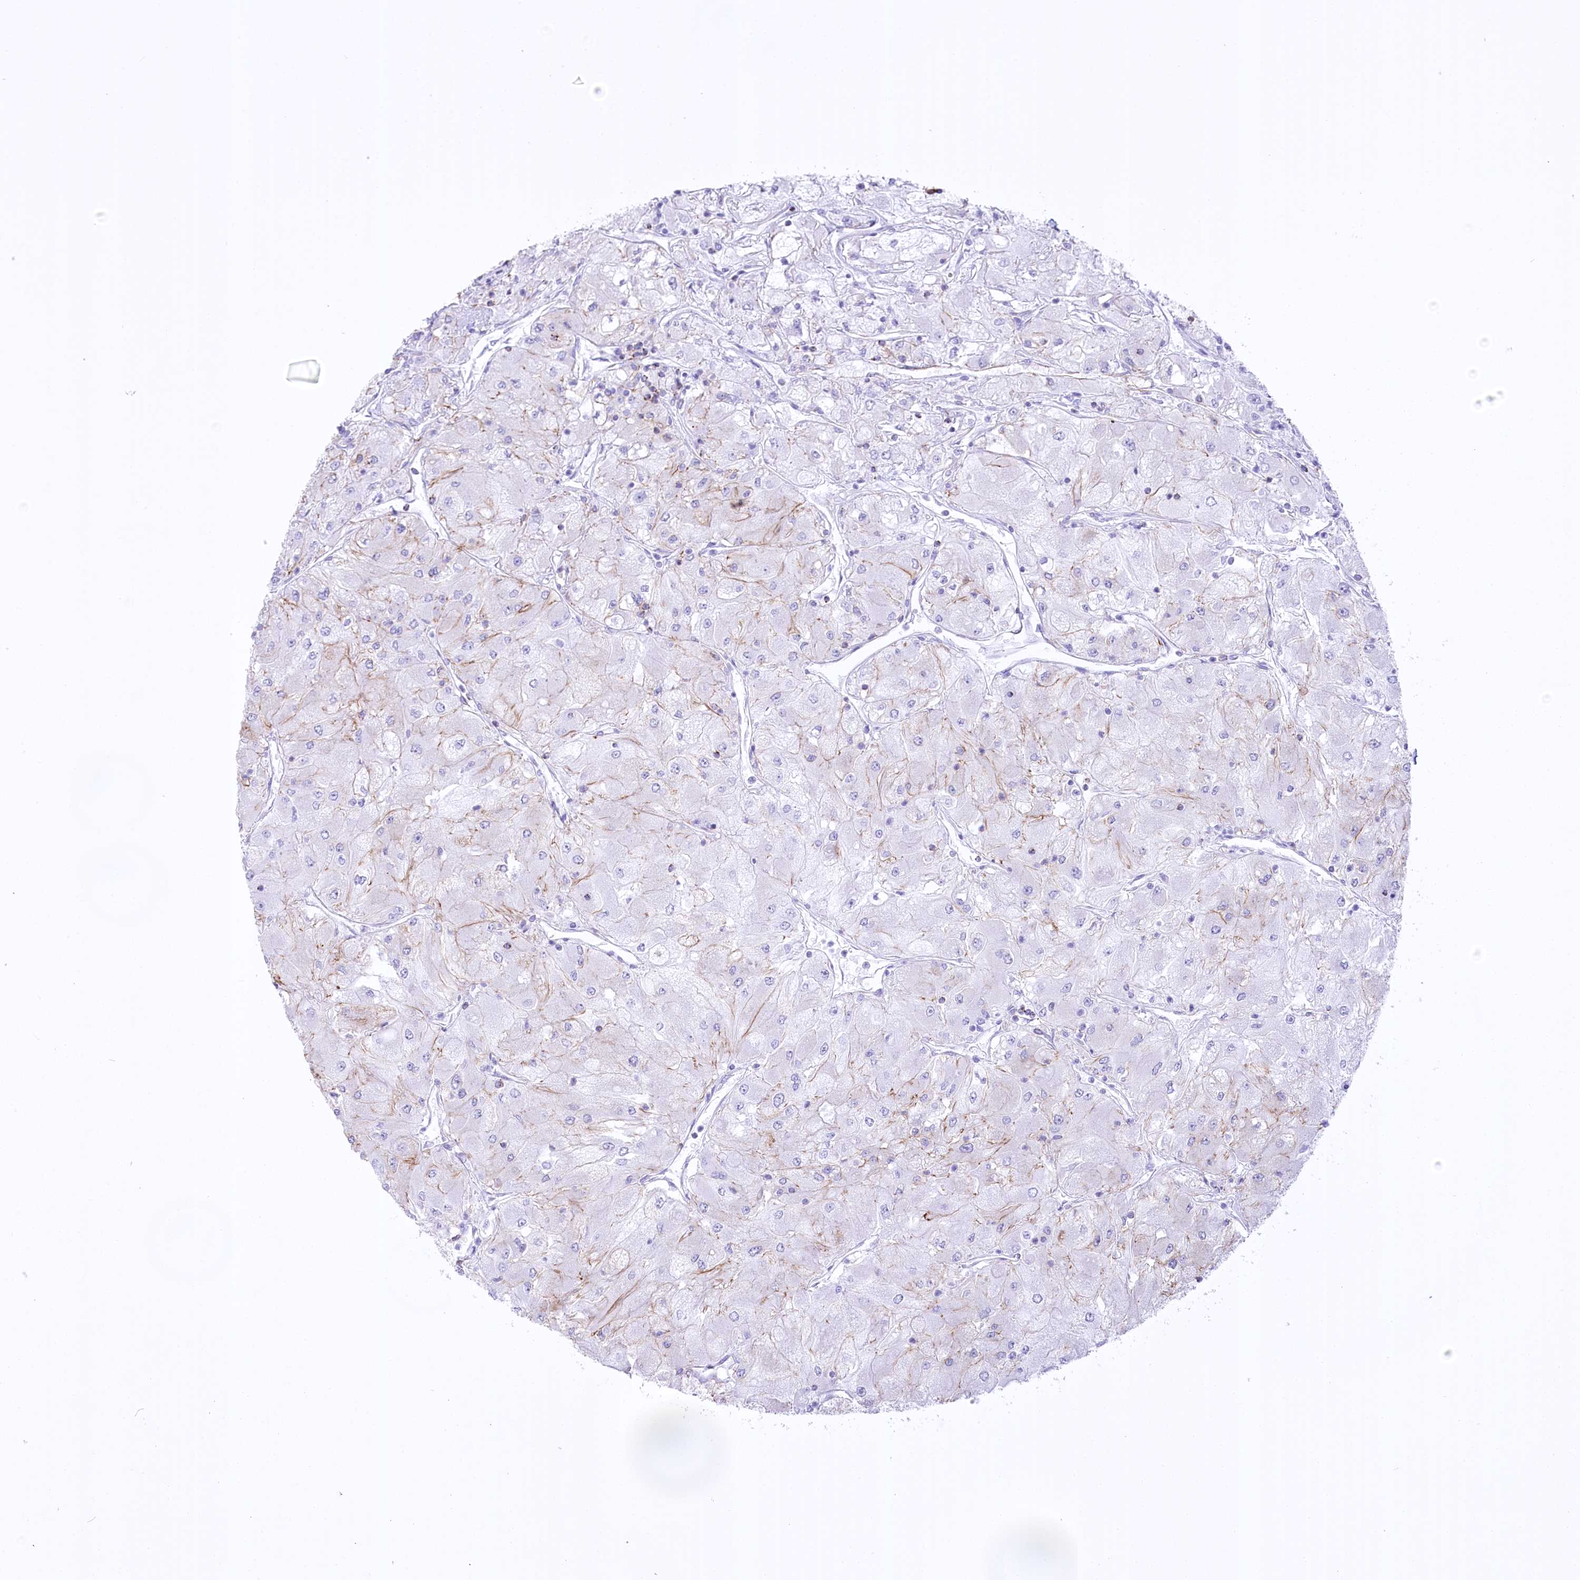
{"staining": {"intensity": "negative", "quantity": "none", "location": "none"}, "tissue": "renal cancer", "cell_type": "Tumor cells", "image_type": "cancer", "snomed": [{"axis": "morphology", "description": "Adenocarcinoma, NOS"}, {"axis": "topography", "description": "Kidney"}], "caption": "Immunohistochemical staining of human renal cancer displays no significant positivity in tumor cells.", "gene": "FAM216A", "patient": {"sex": "male", "age": 80}}